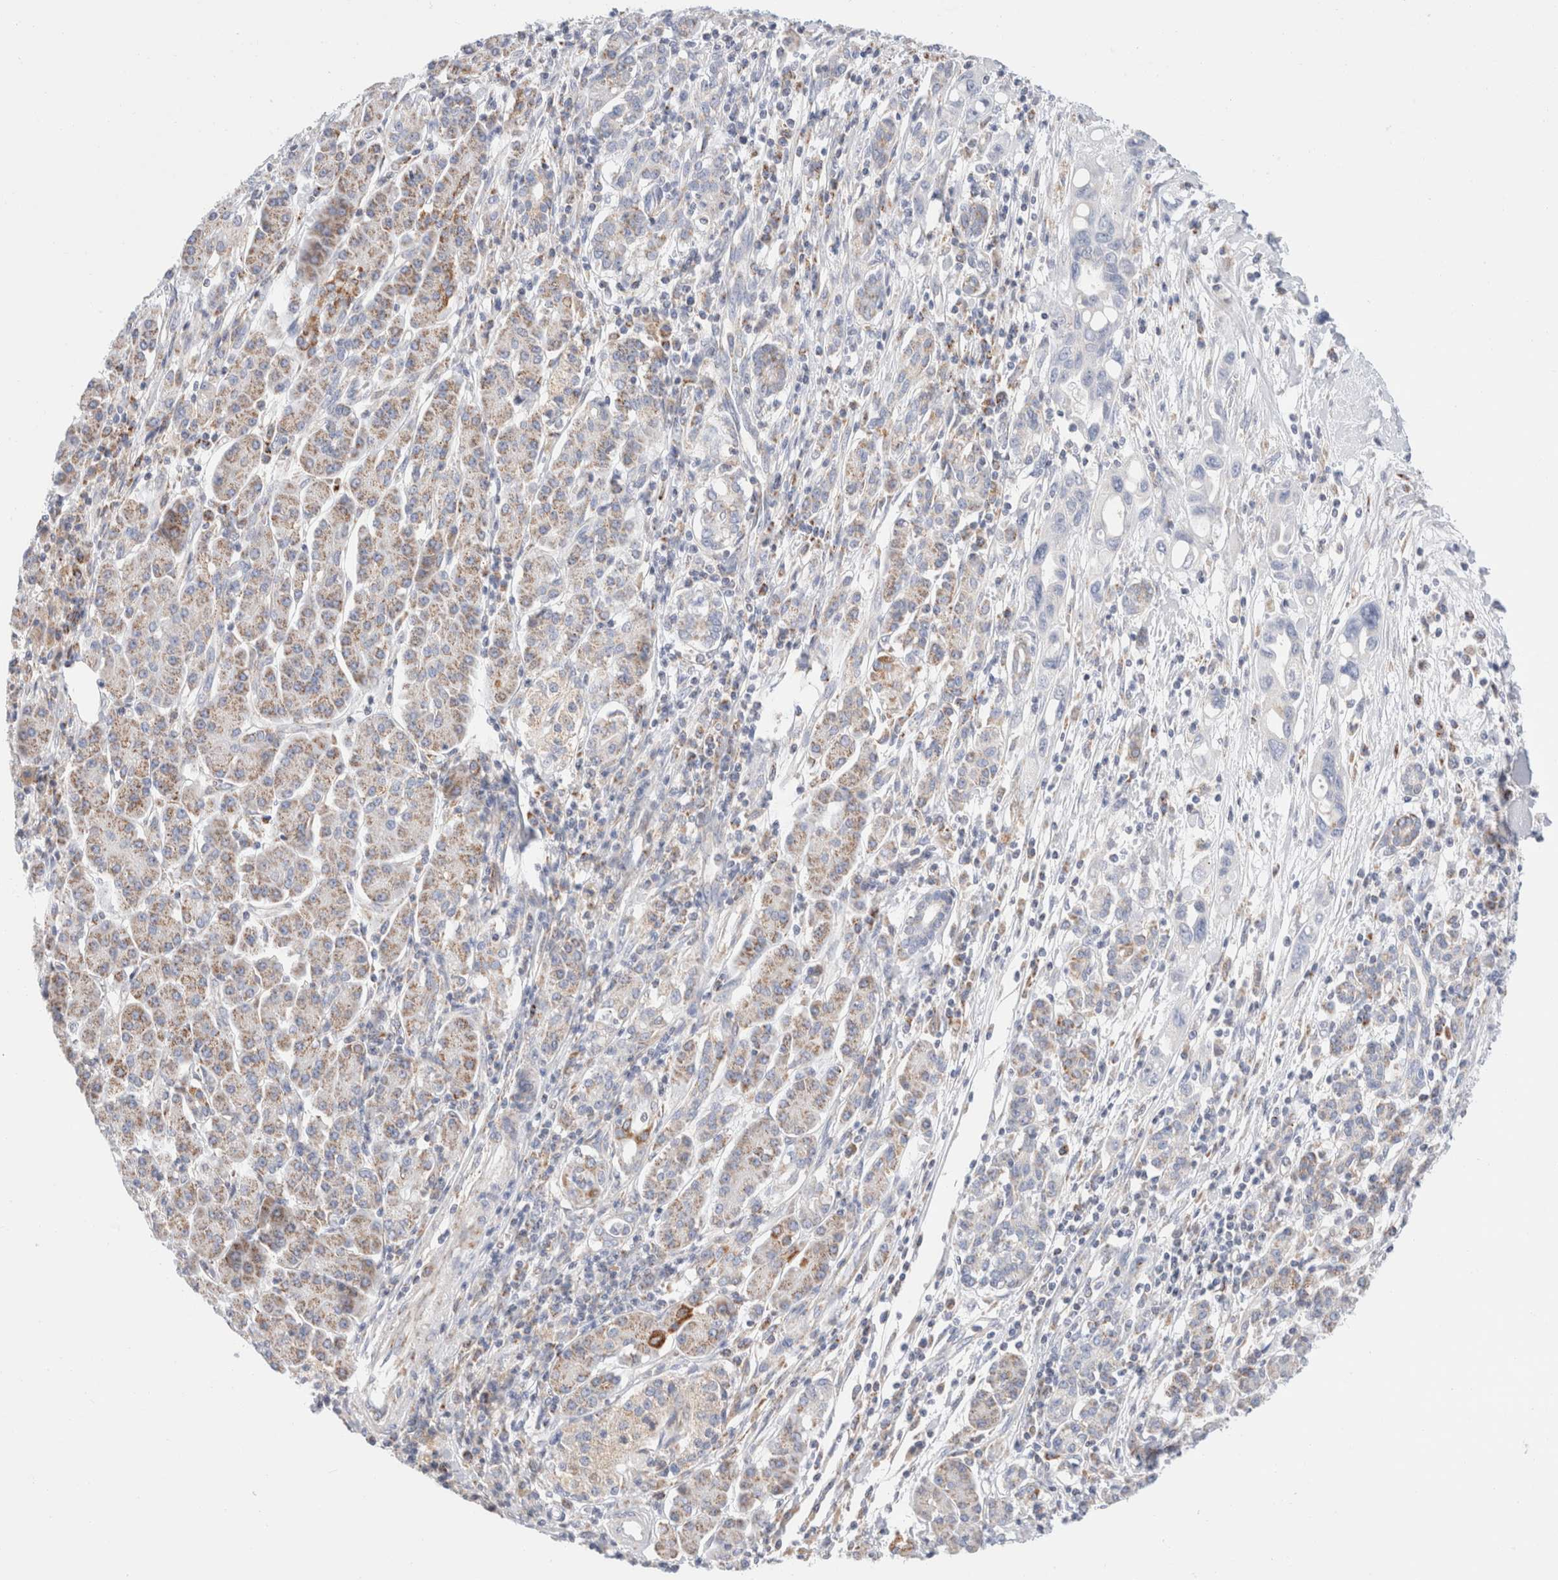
{"staining": {"intensity": "negative", "quantity": "none", "location": "none"}, "tissue": "pancreatic cancer", "cell_type": "Tumor cells", "image_type": "cancer", "snomed": [{"axis": "morphology", "description": "Adenocarcinoma, NOS"}, {"axis": "topography", "description": "Pancreas"}], "caption": "An immunohistochemistry photomicrograph of pancreatic adenocarcinoma is shown. There is no staining in tumor cells of pancreatic adenocarcinoma.", "gene": "ATP6V1C1", "patient": {"sex": "female", "age": 57}}